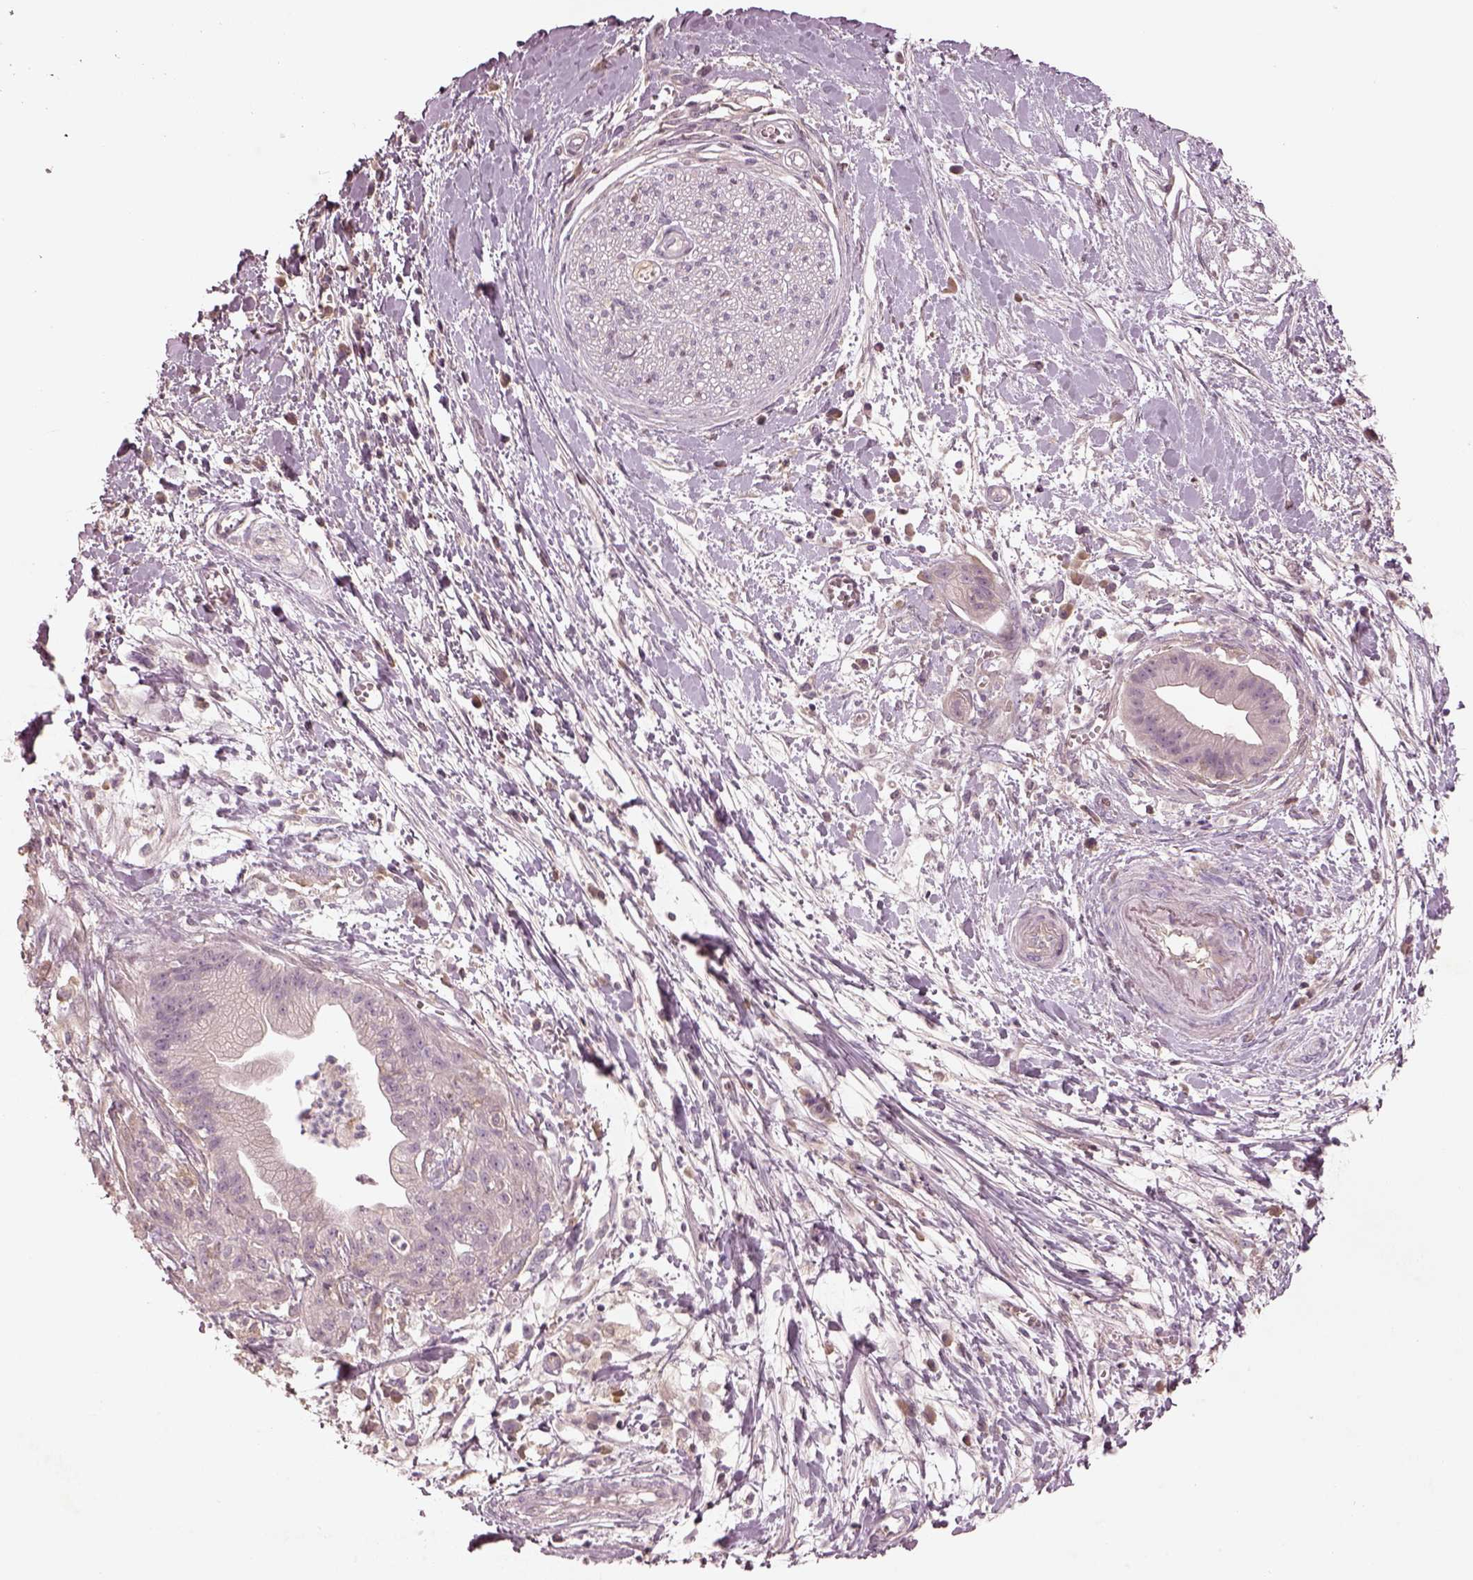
{"staining": {"intensity": "negative", "quantity": "none", "location": "none"}, "tissue": "pancreatic cancer", "cell_type": "Tumor cells", "image_type": "cancer", "snomed": [{"axis": "morphology", "description": "Normal tissue, NOS"}, {"axis": "morphology", "description": "Adenocarcinoma, NOS"}, {"axis": "topography", "description": "Lymph node"}, {"axis": "topography", "description": "Pancreas"}], "caption": "Immunohistochemical staining of pancreatic cancer displays no significant expression in tumor cells.", "gene": "TLX3", "patient": {"sex": "female", "age": 58}}